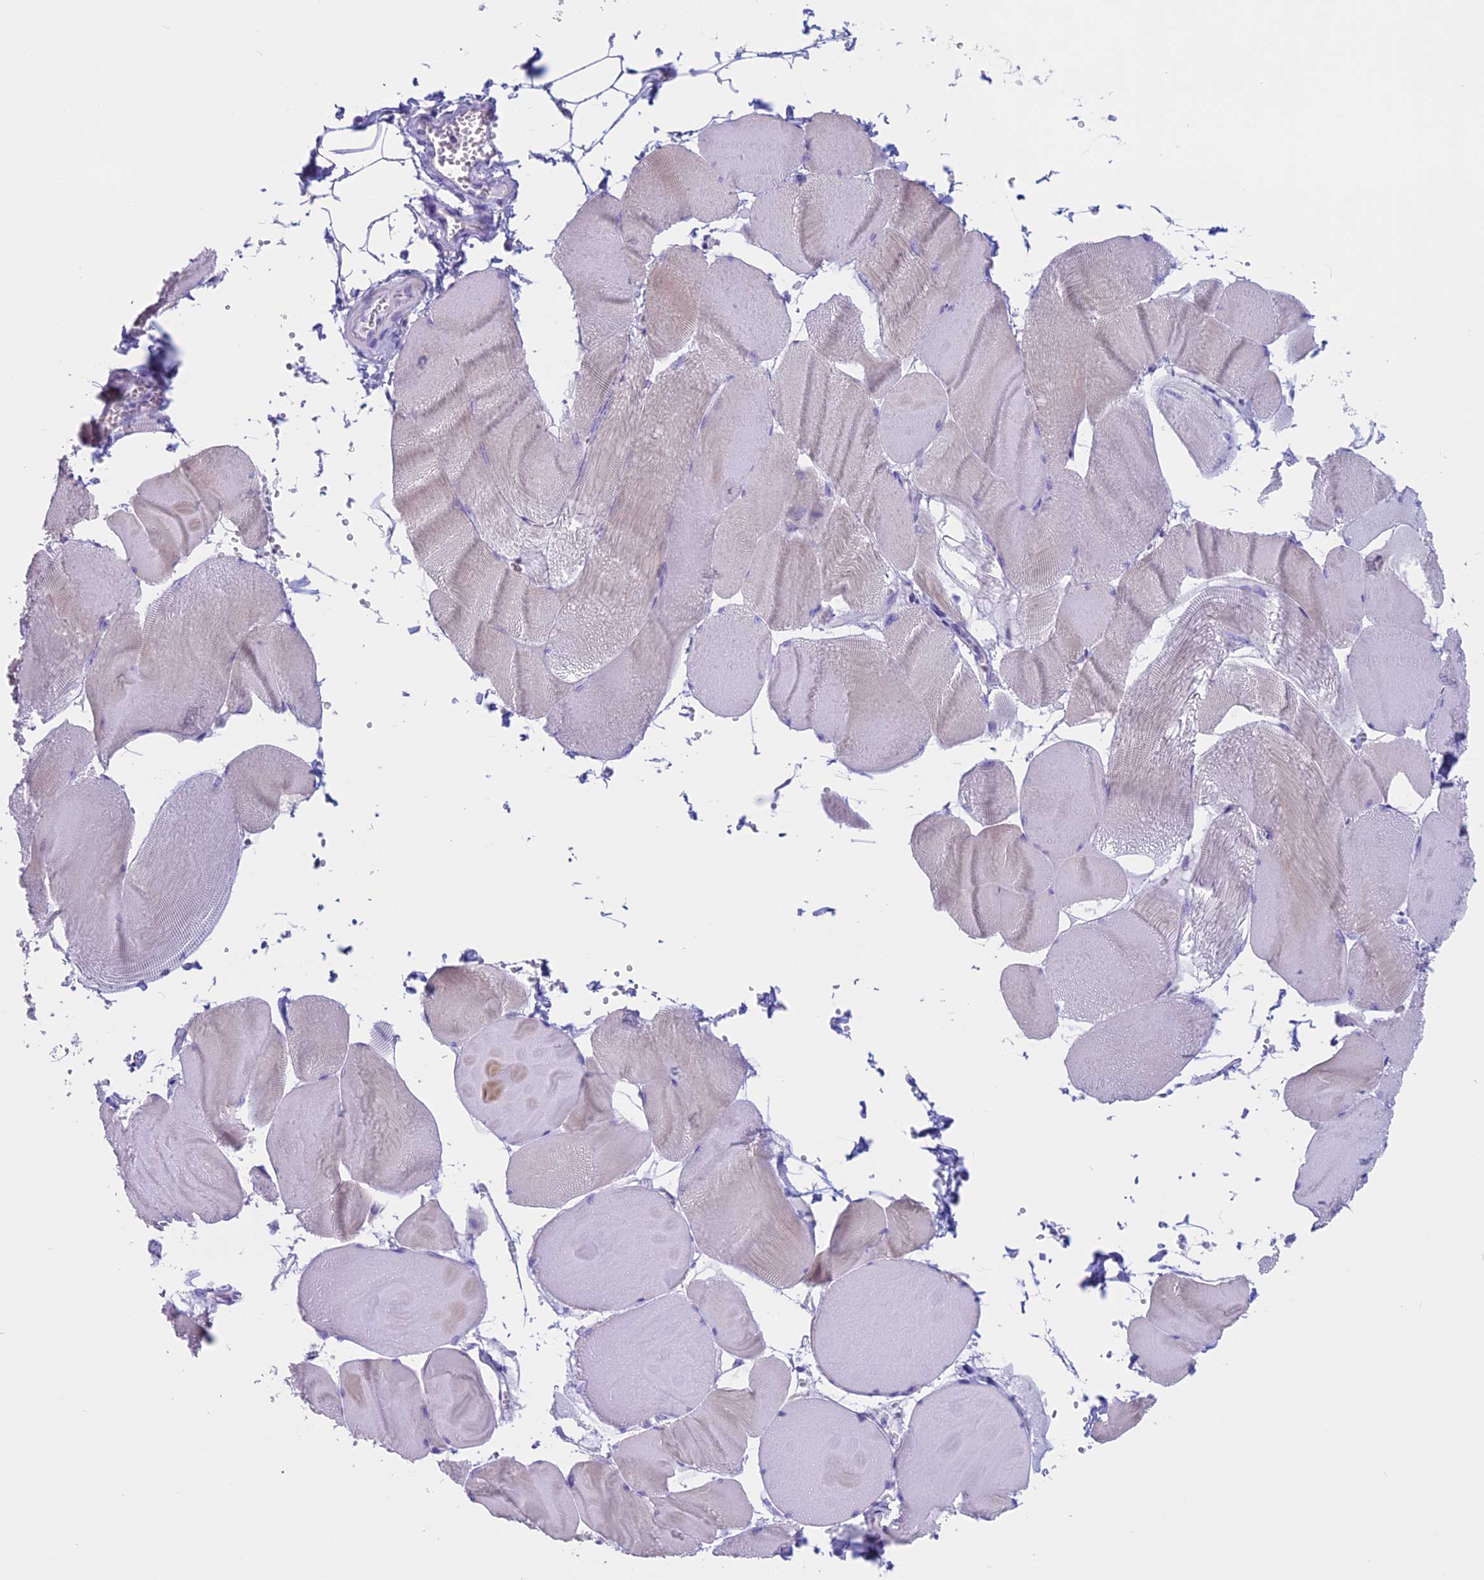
{"staining": {"intensity": "negative", "quantity": "none", "location": "none"}, "tissue": "skeletal muscle", "cell_type": "Myocytes", "image_type": "normal", "snomed": [{"axis": "morphology", "description": "Normal tissue, NOS"}, {"axis": "morphology", "description": "Basal cell carcinoma"}, {"axis": "topography", "description": "Skeletal muscle"}], "caption": "Immunohistochemical staining of normal skeletal muscle shows no significant positivity in myocytes. (DAB (3,3'-diaminobenzidine) IHC, high magnification).", "gene": "RP1", "patient": {"sex": "female", "age": 64}}